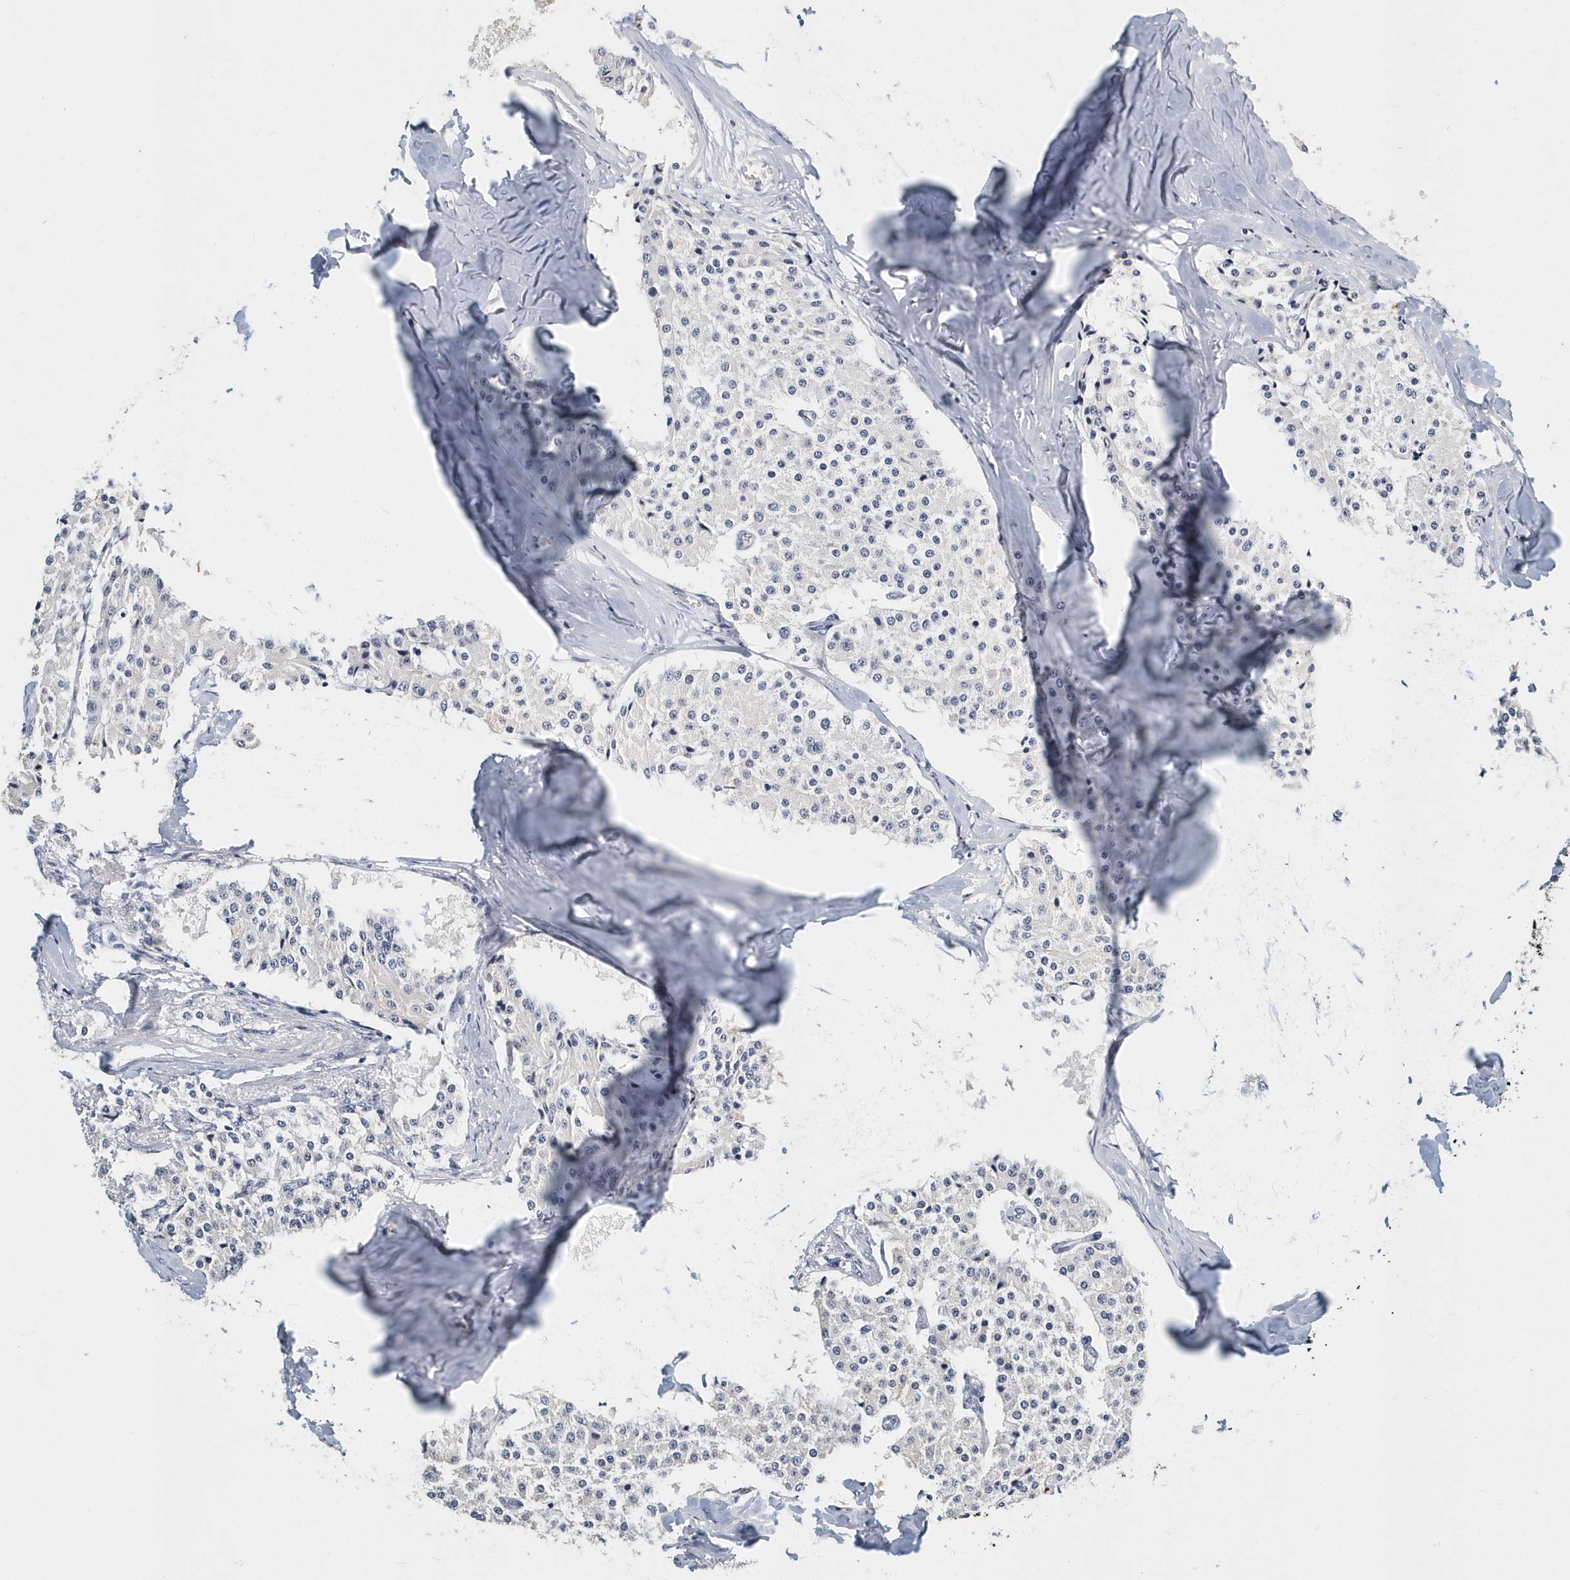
{"staining": {"intensity": "negative", "quantity": "none", "location": "none"}, "tissue": "carcinoid", "cell_type": "Tumor cells", "image_type": "cancer", "snomed": [{"axis": "morphology", "description": "Carcinoid, malignant, NOS"}, {"axis": "topography", "description": "Colon"}], "caption": "Immunohistochemistry (IHC) of human malignant carcinoid shows no staining in tumor cells.", "gene": "ITGA2B", "patient": {"sex": "female", "age": 52}}